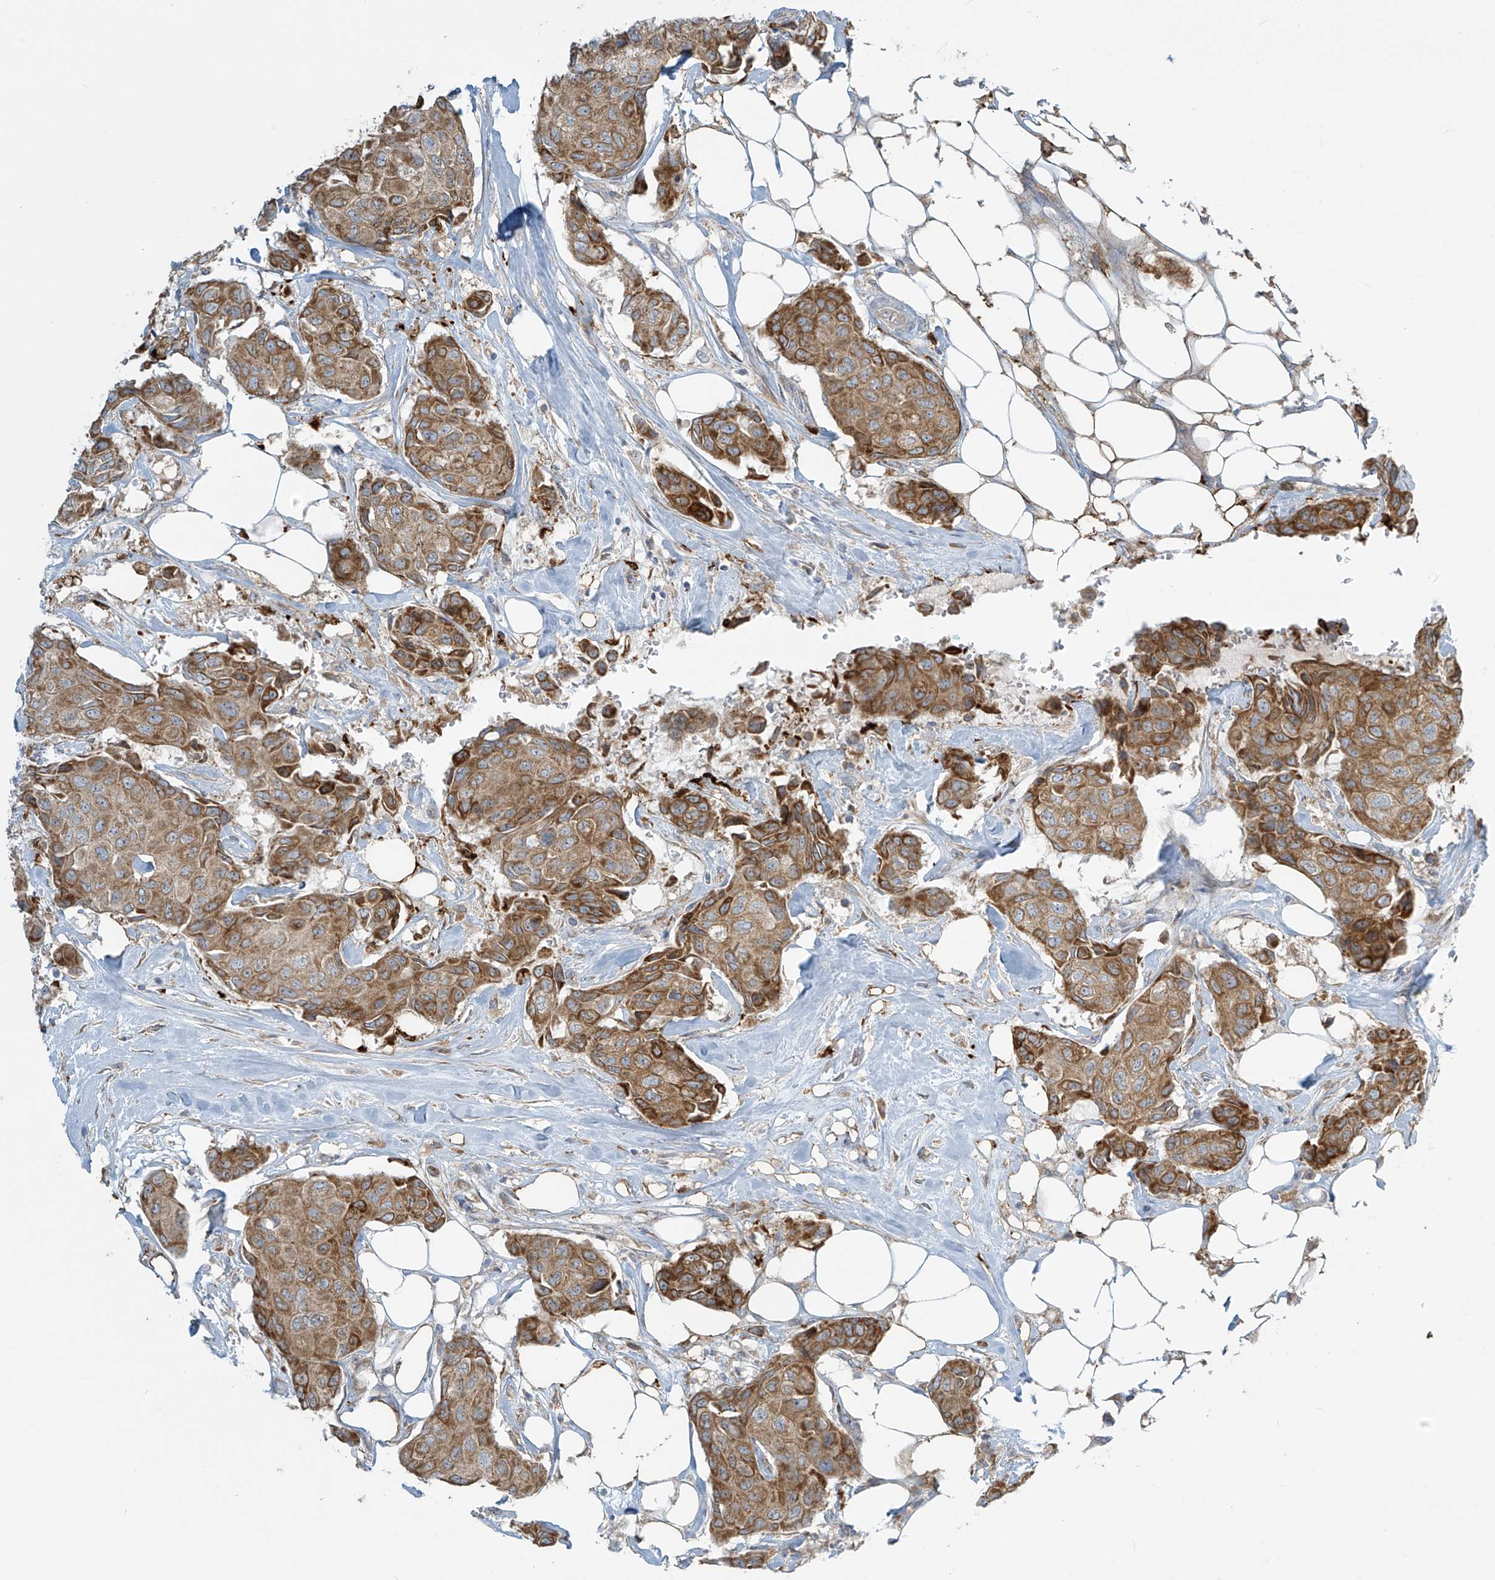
{"staining": {"intensity": "moderate", "quantity": ">75%", "location": "cytoplasmic/membranous"}, "tissue": "breast cancer", "cell_type": "Tumor cells", "image_type": "cancer", "snomed": [{"axis": "morphology", "description": "Duct carcinoma"}, {"axis": "topography", "description": "Breast"}], "caption": "Immunohistochemical staining of breast cancer reveals moderate cytoplasmic/membranous protein expression in approximately >75% of tumor cells. (brown staining indicates protein expression, while blue staining denotes nuclei).", "gene": "LZTS3", "patient": {"sex": "female", "age": 80}}